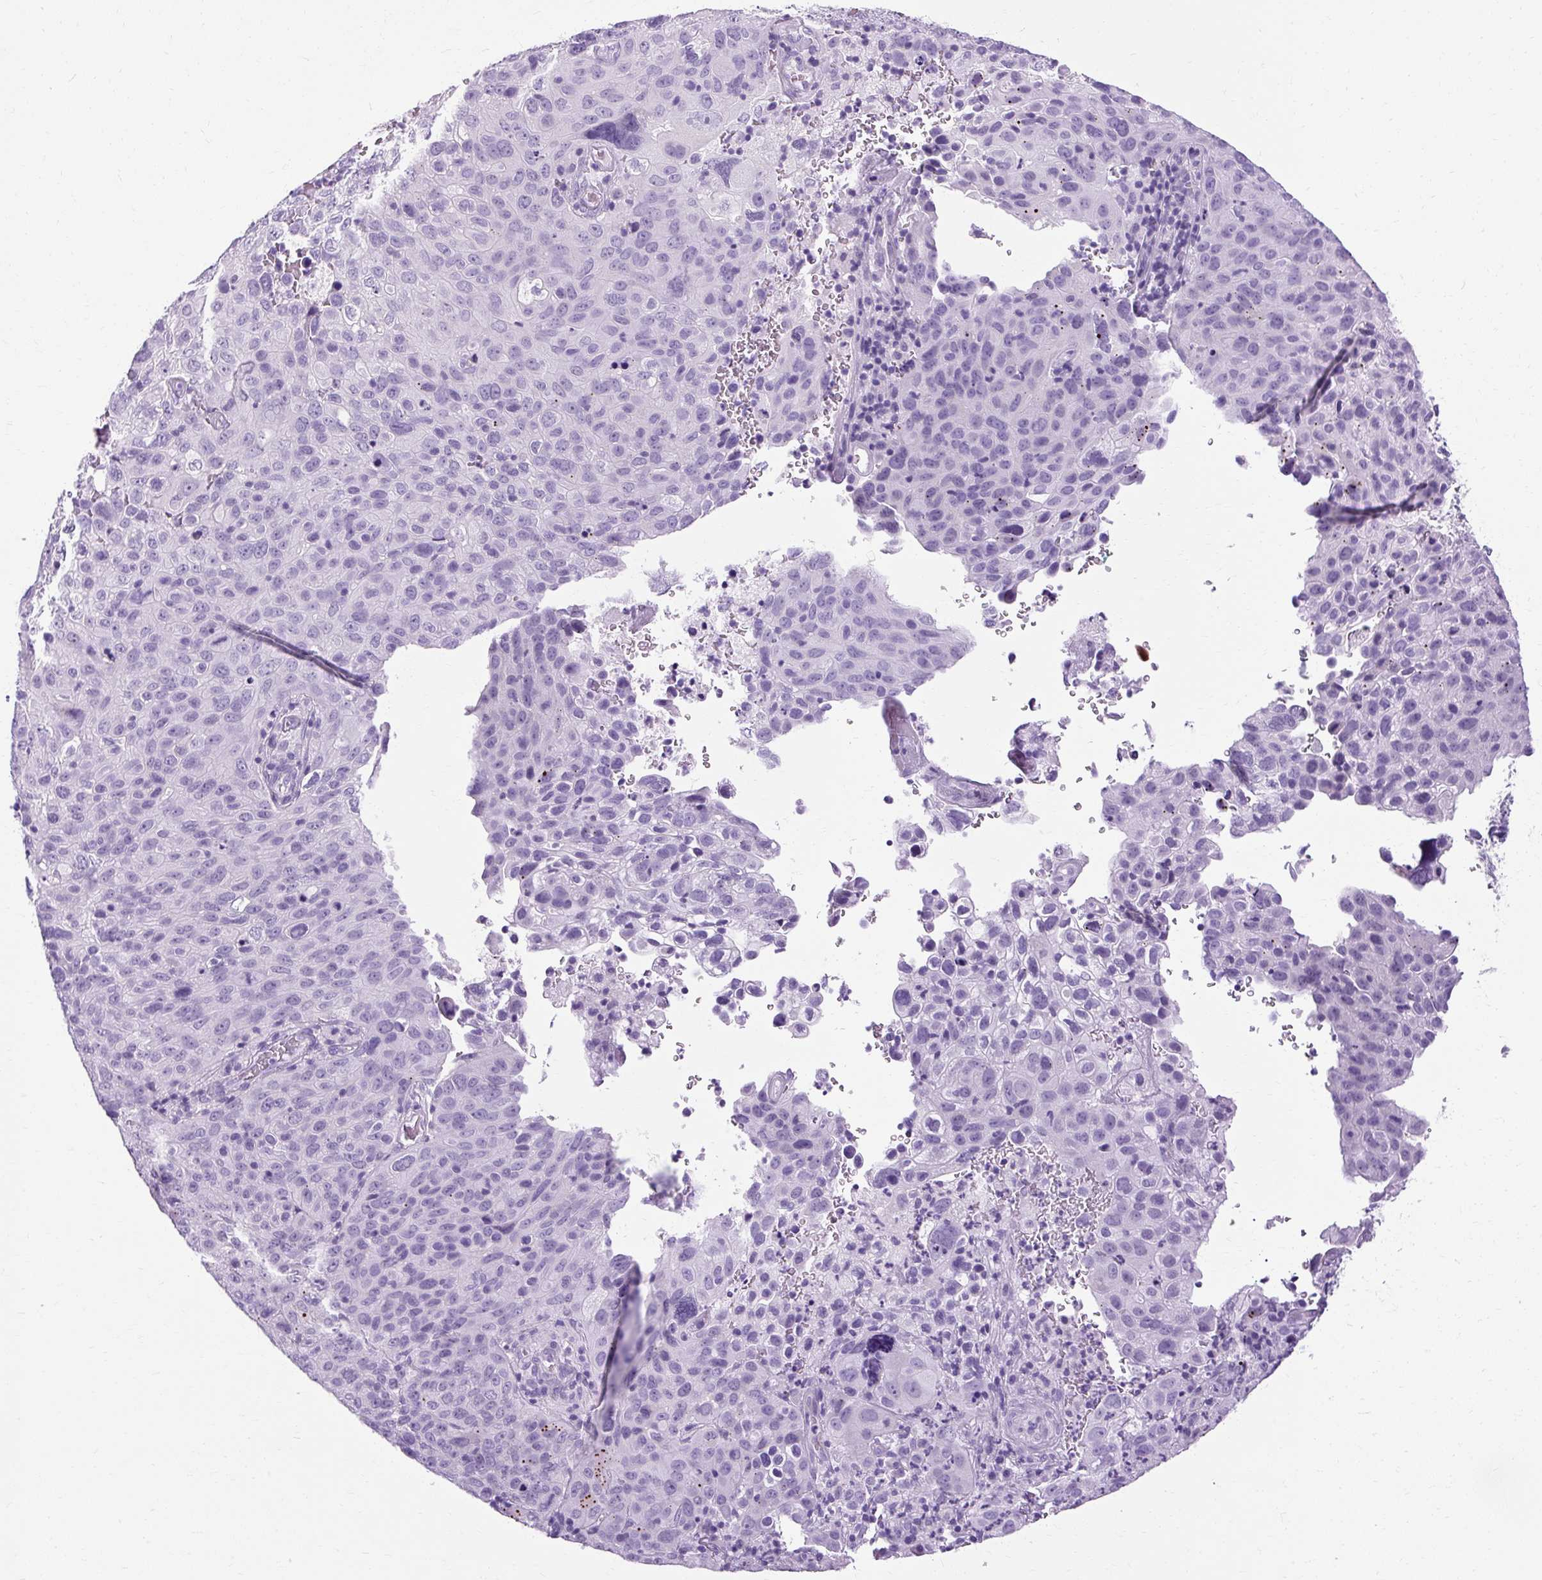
{"staining": {"intensity": "negative", "quantity": "none", "location": "none"}, "tissue": "cervical cancer", "cell_type": "Tumor cells", "image_type": "cancer", "snomed": [{"axis": "morphology", "description": "Squamous cell carcinoma, NOS"}, {"axis": "topography", "description": "Cervix"}], "caption": "Tumor cells show no significant protein positivity in squamous cell carcinoma (cervical).", "gene": "B3GNT4", "patient": {"sex": "female", "age": 44}}